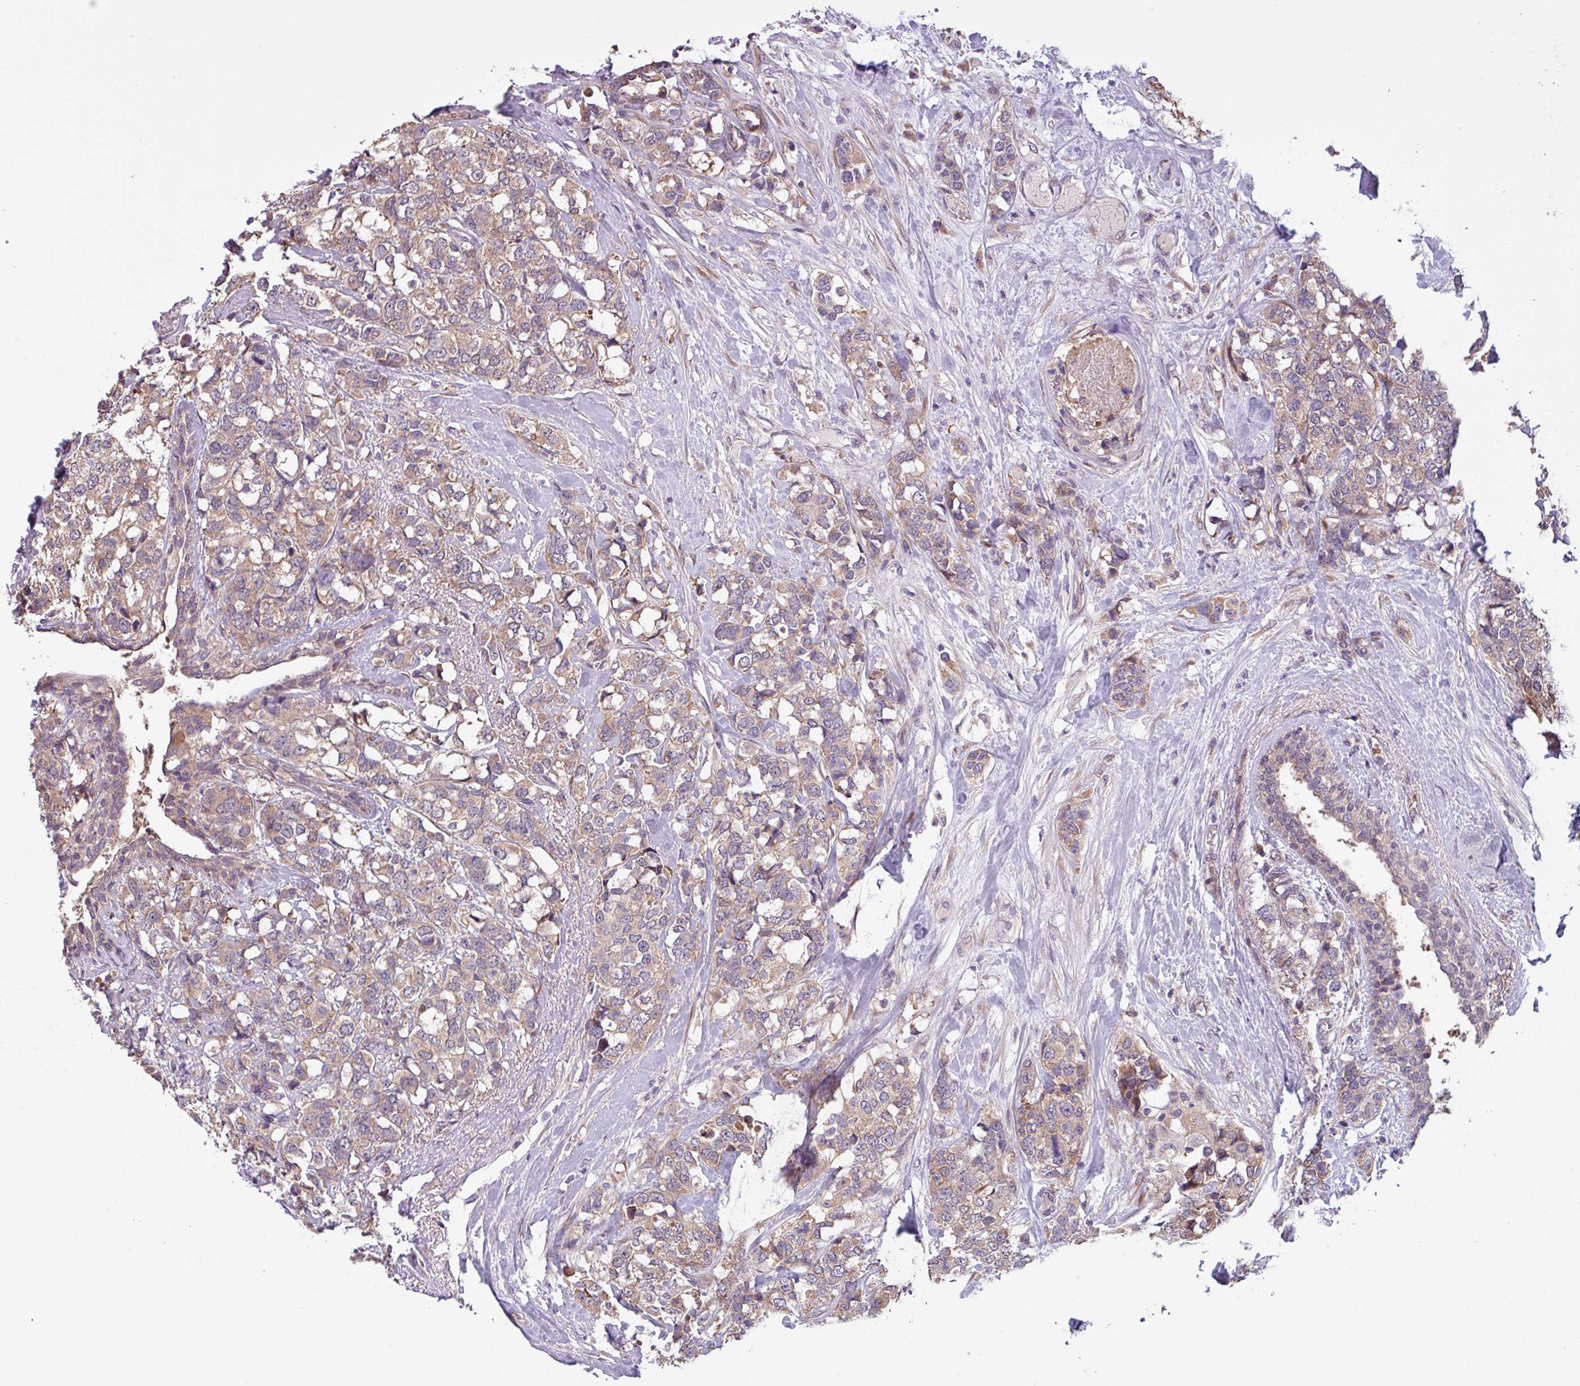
{"staining": {"intensity": "weak", "quantity": ">75%", "location": "cytoplasmic/membranous"}, "tissue": "breast cancer", "cell_type": "Tumor cells", "image_type": "cancer", "snomed": [{"axis": "morphology", "description": "Lobular carcinoma"}, {"axis": "topography", "description": "Breast"}], "caption": "A brown stain shows weak cytoplasmic/membranous expression of a protein in human breast cancer (lobular carcinoma) tumor cells. Nuclei are stained in blue.", "gene": "C20orf27", "patient": {"sex": "female", "age": 59}}